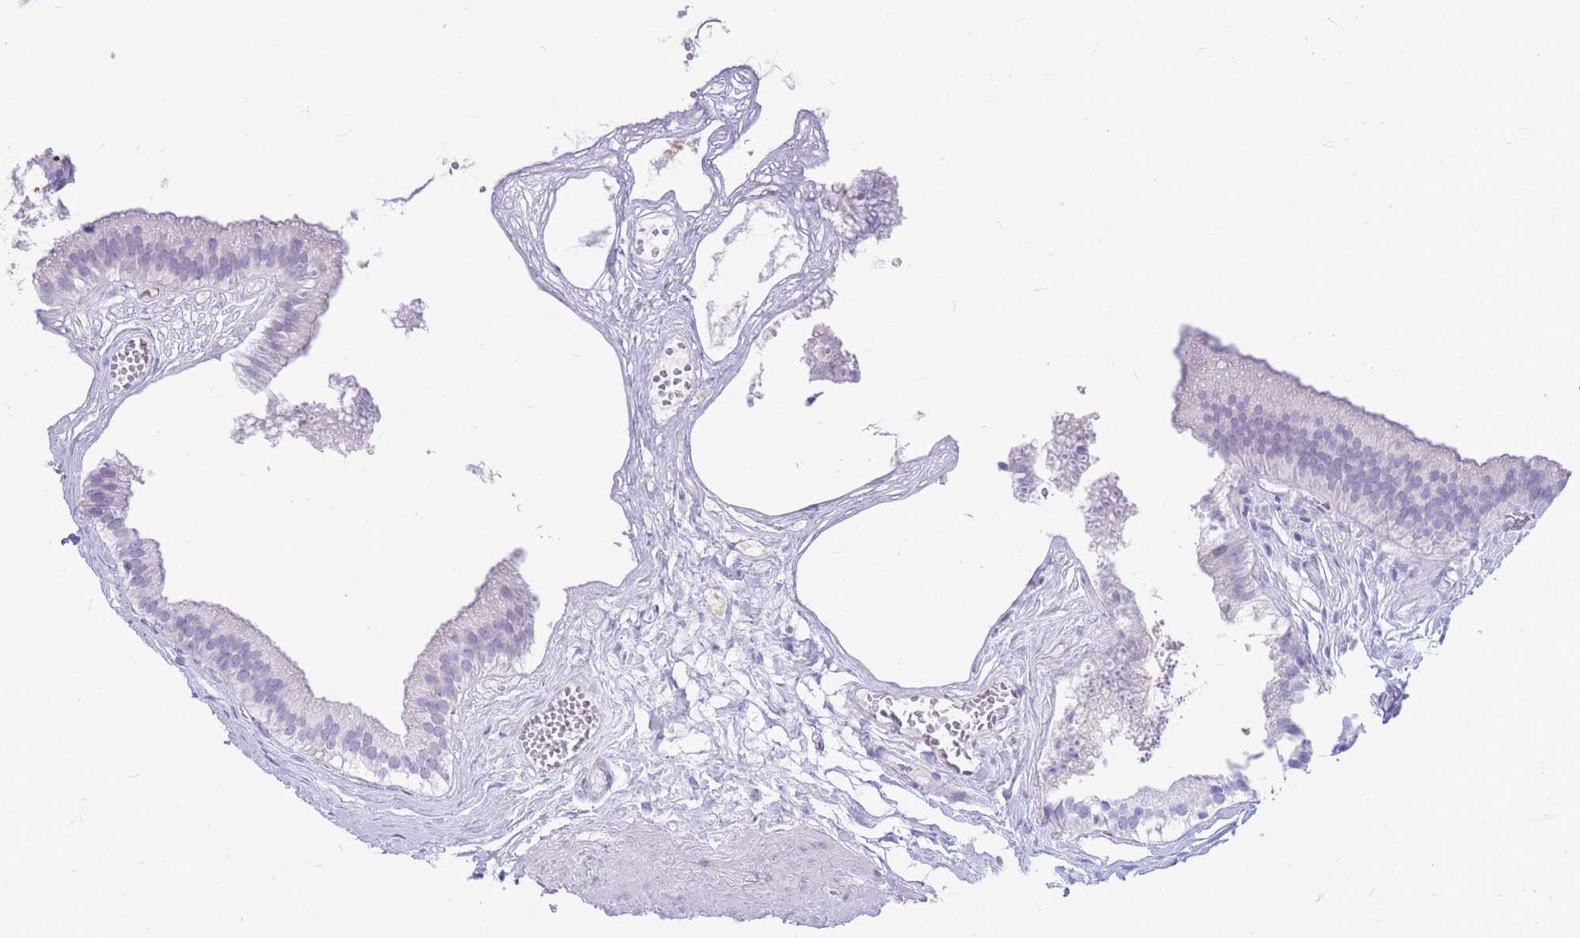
{"staining": {"intensity": "negative", "quantity": "none", "location": "none"}, "tissue": "gallbladder", "cell_type": "Glandular cells", "image_type": "normal", "snomed": [{"axis": "morphology", "description": "Normal tissue, NOS"}, {"axis": "topography", "description": "Gallbladder"}], "caption": "The photomicrograph exhibits no staining of glandular cells in unremarkable gallbladder. Nuclei are stained in blue.", "gene": "ZFP62", "patient": {"sex": "female", "age": 54}}